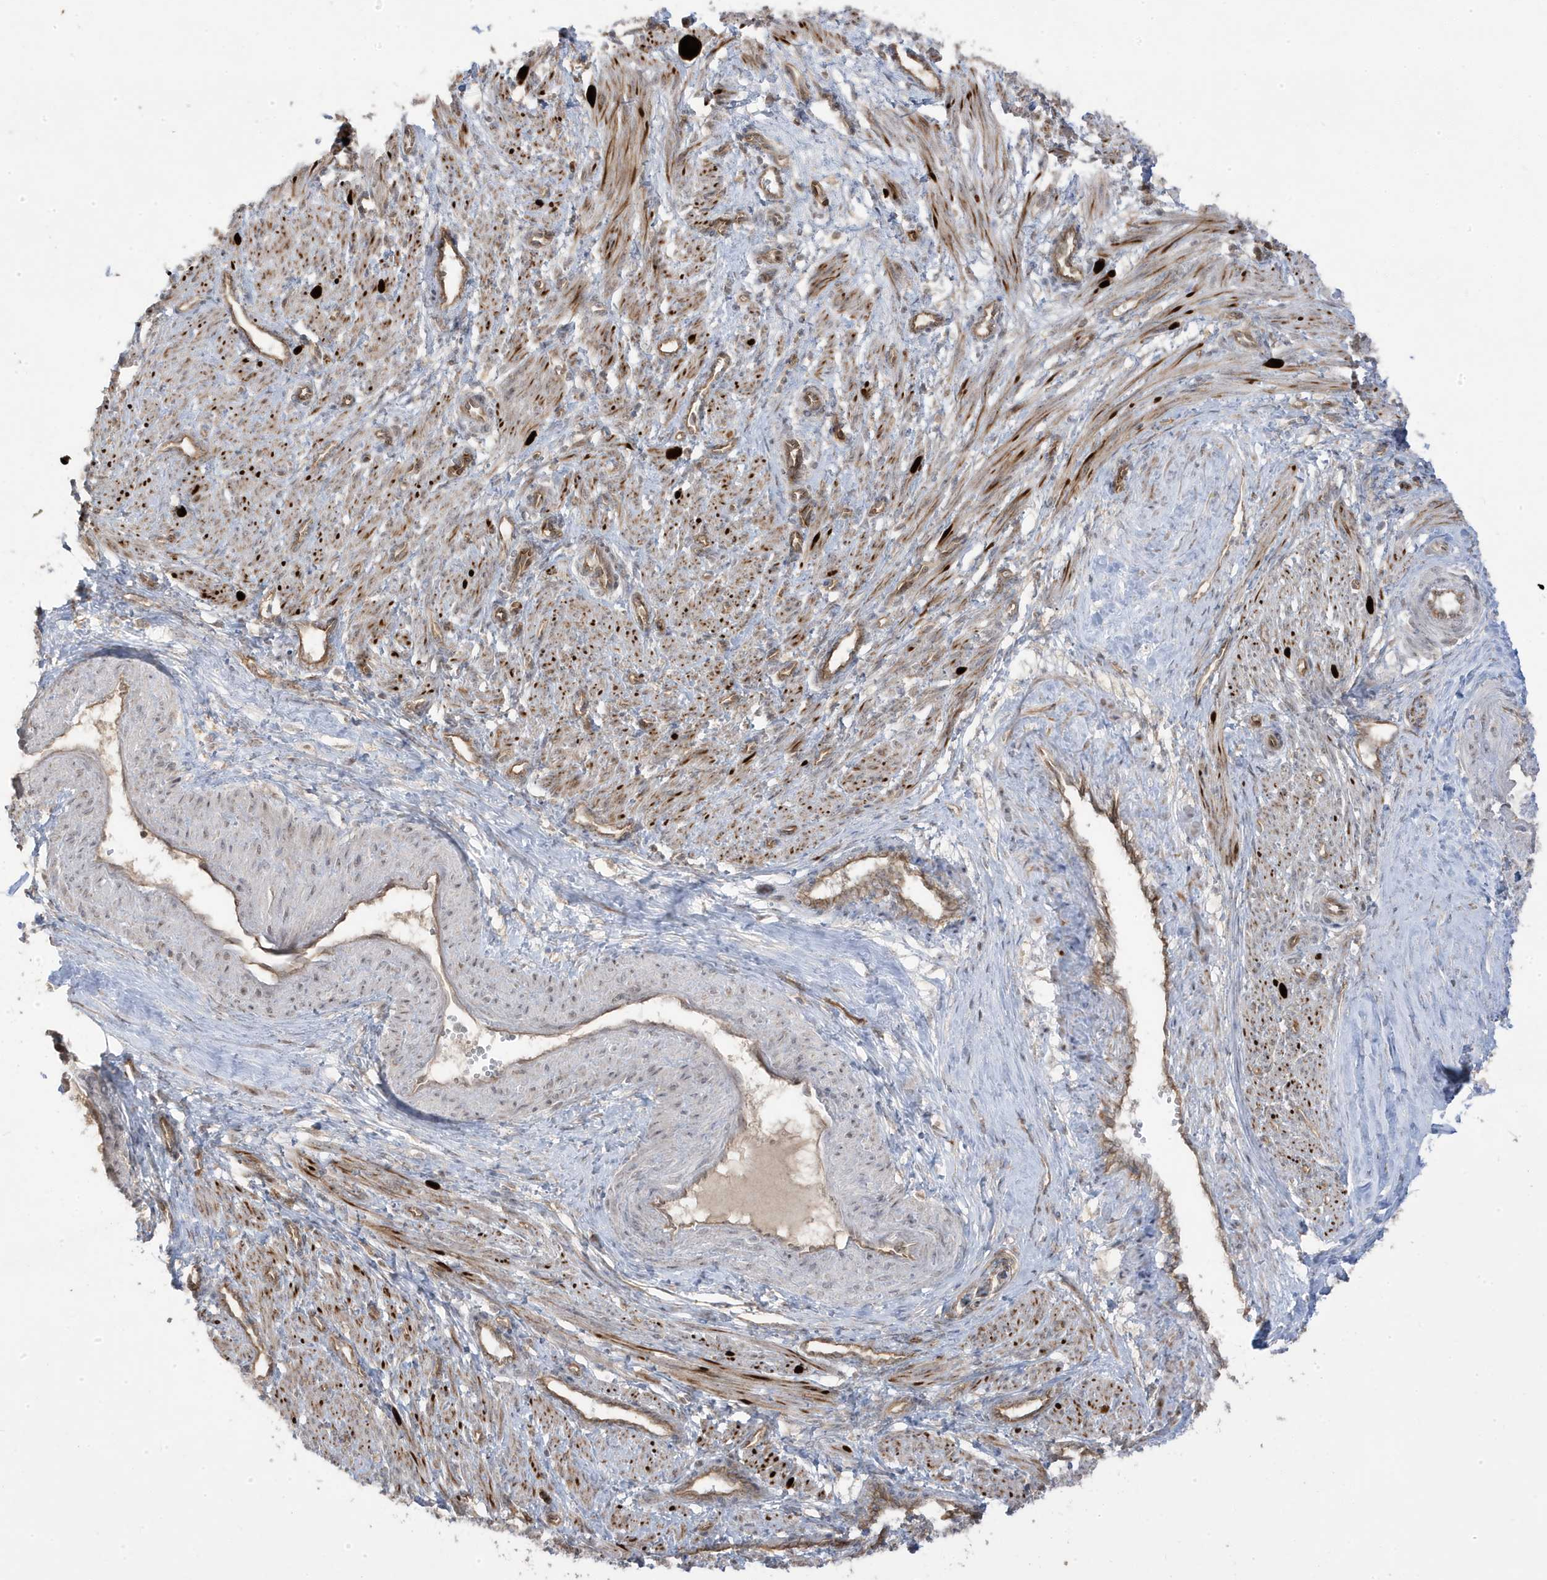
{"staining": {"intensity": "moderate", "quantity": ">75%", "location": "cytoplasmic/membranous"}, "tissue": "smooth muscle", "cell_type": "Smooth muscle cells", "image_type": "normal", "snomed": [{"axis": "morphology", "description": "Normal tissue, NOS"}, {"axis": "topography", "description": "Endometrium"}], "caption": "DAB immunohistochemical staining of normal smooth muscle displays moderate cytoplasmic/membranous protein positivity in about >75% of smooth muscle cells.", "gene": "DNAJC12", "patient": {"sex": "female", "age": 33}}